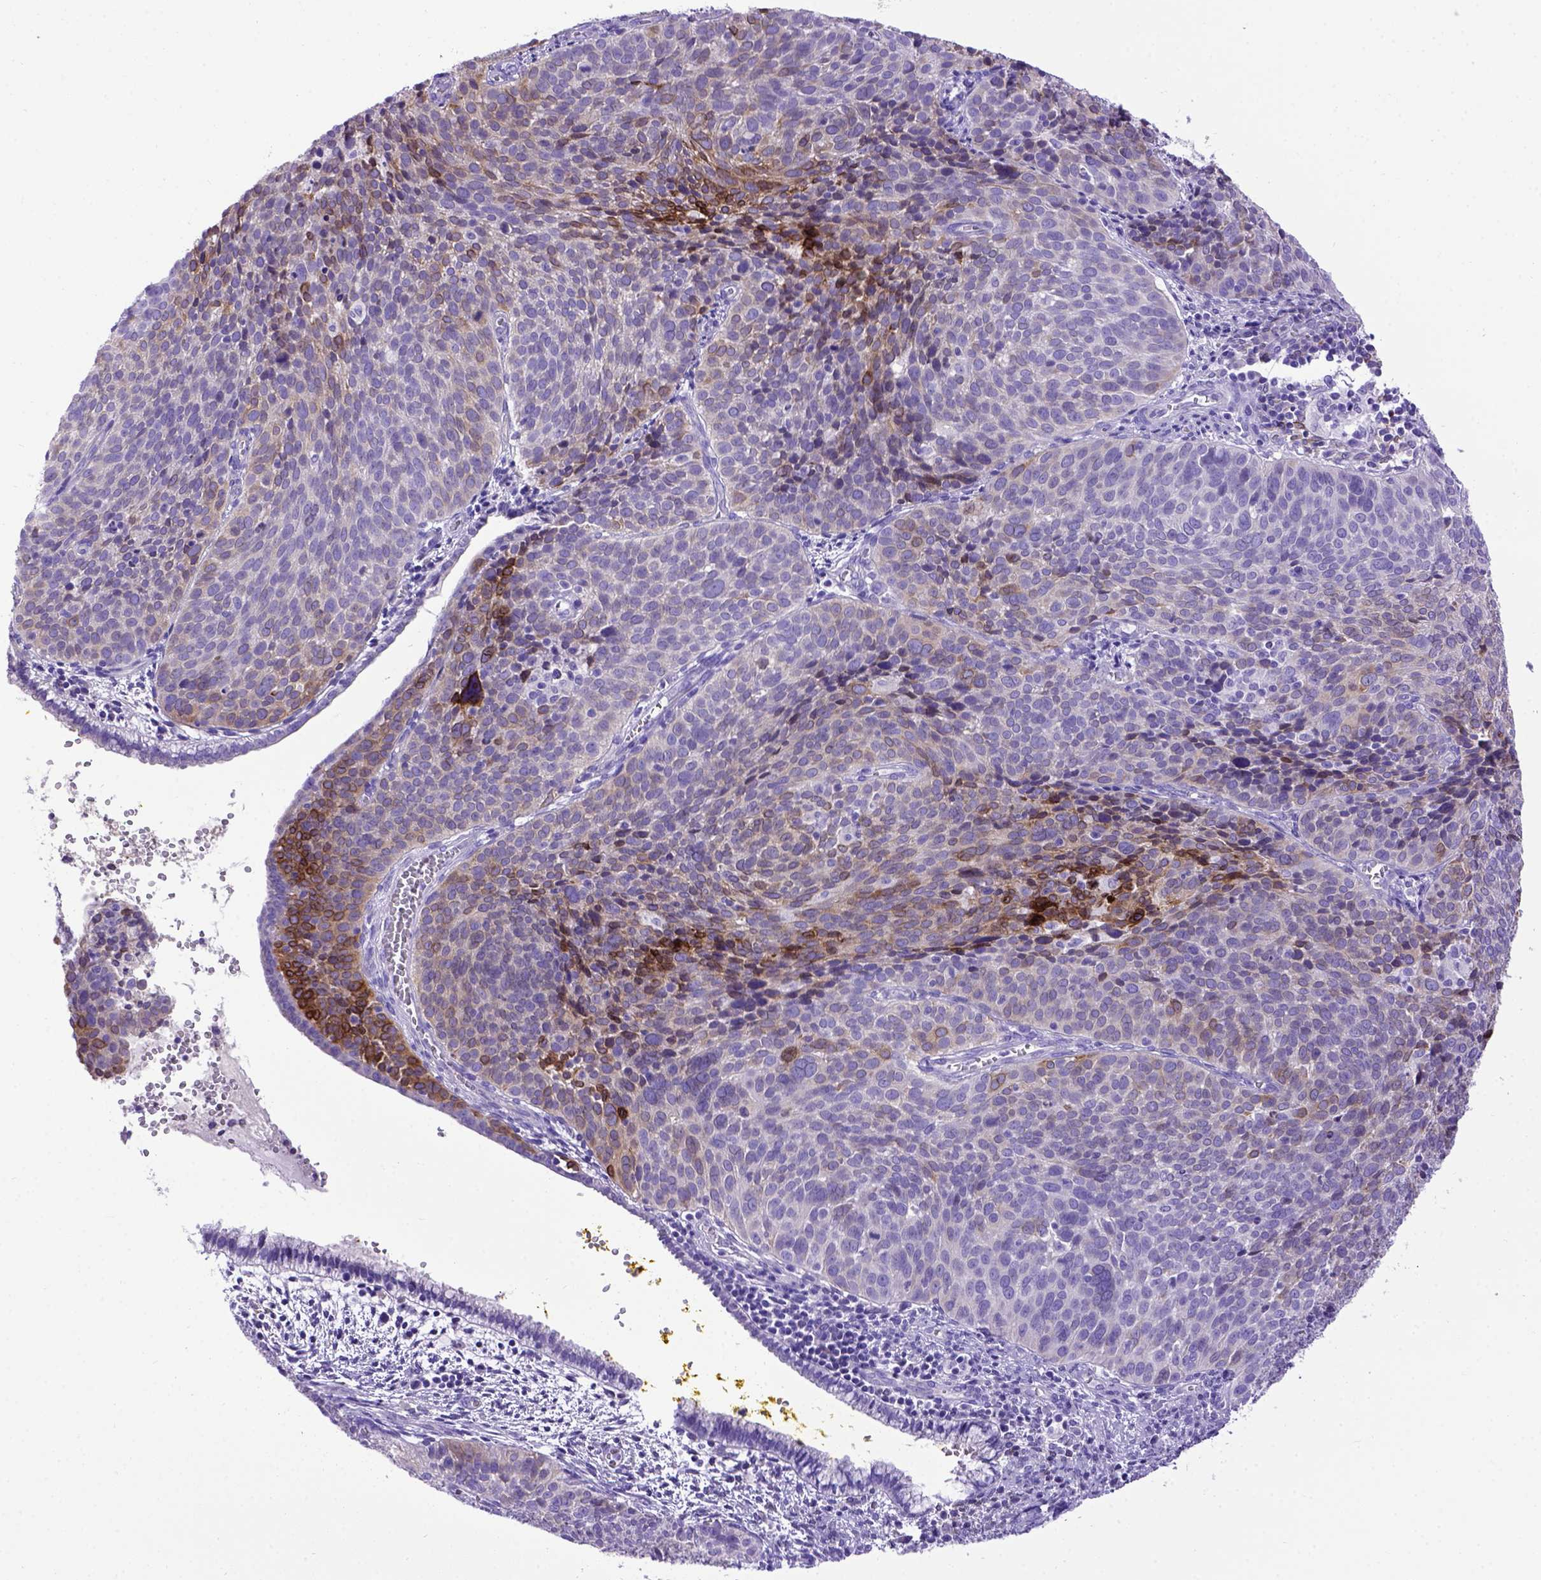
{"staining": {"intensity": "moderate", "quantity": "<25%", "location": "cytoplasmic/membranous"}, "tissue": "cervical cancer", "cell_type": "Tumor cells", "image_type": "cancer", "snomed": [{"axis": "morphology", "description": "Squamous cell carcinoma, NOS"}, {"axis": "topography", "description": "Cervix"}], "caption": "Moderate cytoplasmic/membranous protein positivity is identified in approximately <25% of tumor cells in cervical cancer. The protein is shown in brown color, while the nuclei are stained blue.", "gene": "PTGES", "patient": {"sex": "female", "age": 39}}